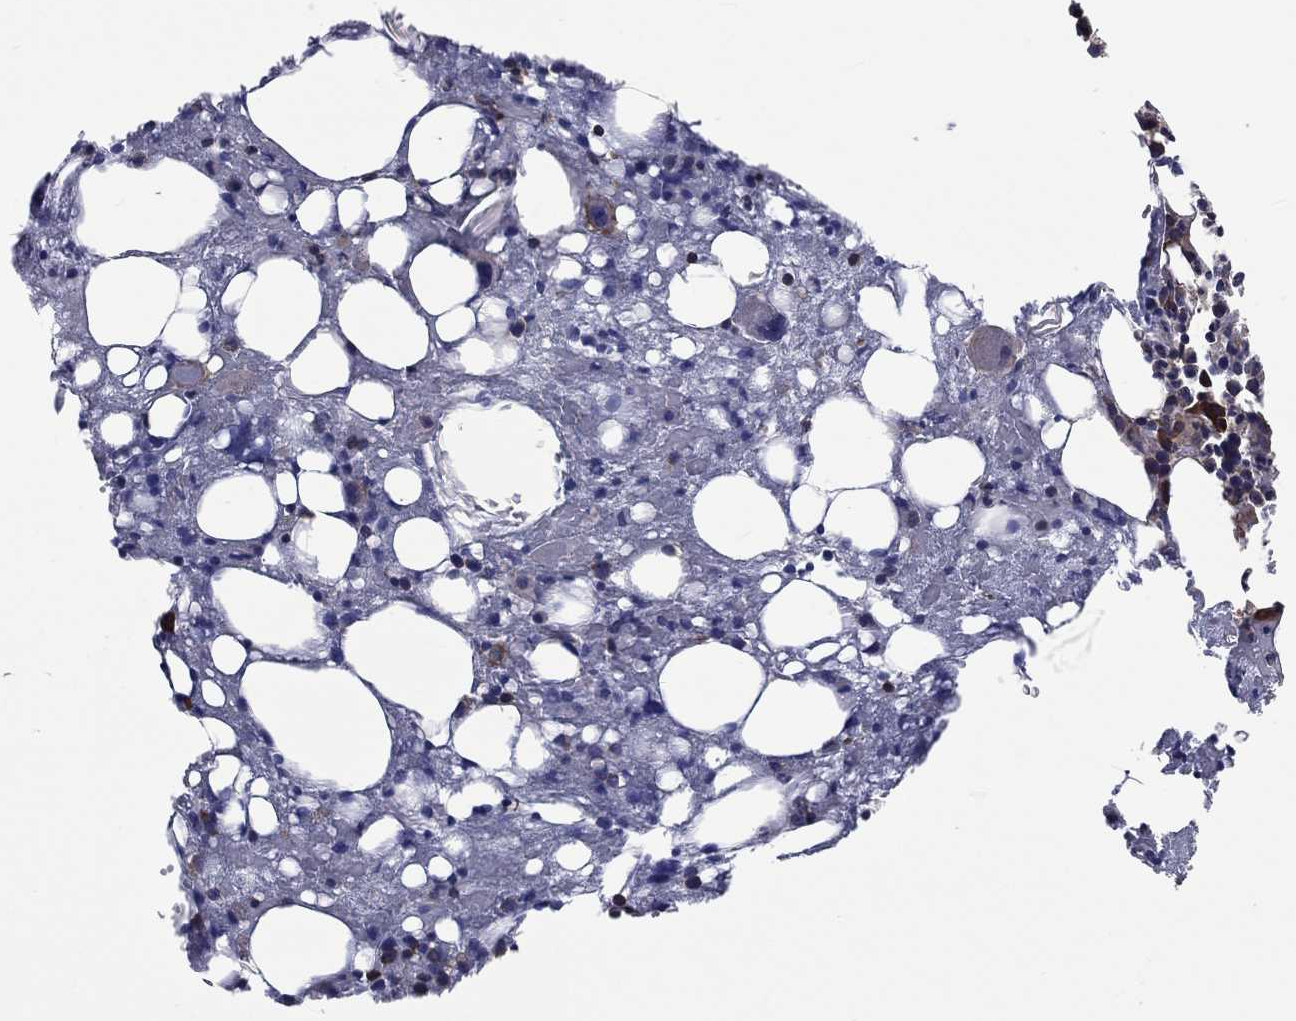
{"staining": {"intensity": "weak", "quantity": "<25%", "location": "cytoplasmic/membranous"}, "tissue": "bone marrow", "cell_type": "Hematopoietic cells", "image_type": "normal", "snomed": [{"axis": "morphology", "description": "Normal tissue, NOS"}, {"axis": "topography", "description": "Bone marrow"}], "caption": "Immunohistochemistry image of unremarkable bone marrow: bone marrow stained with DAB shows no significant protein expression in hematopoietic cells. (Brightfield microscopy of DAB (3,3'-diaminobenzidine) immunohistochemistry (IHC) at high magnification).", "gene": "SARS1", "patient": {"sex": "female", "age": 54}}